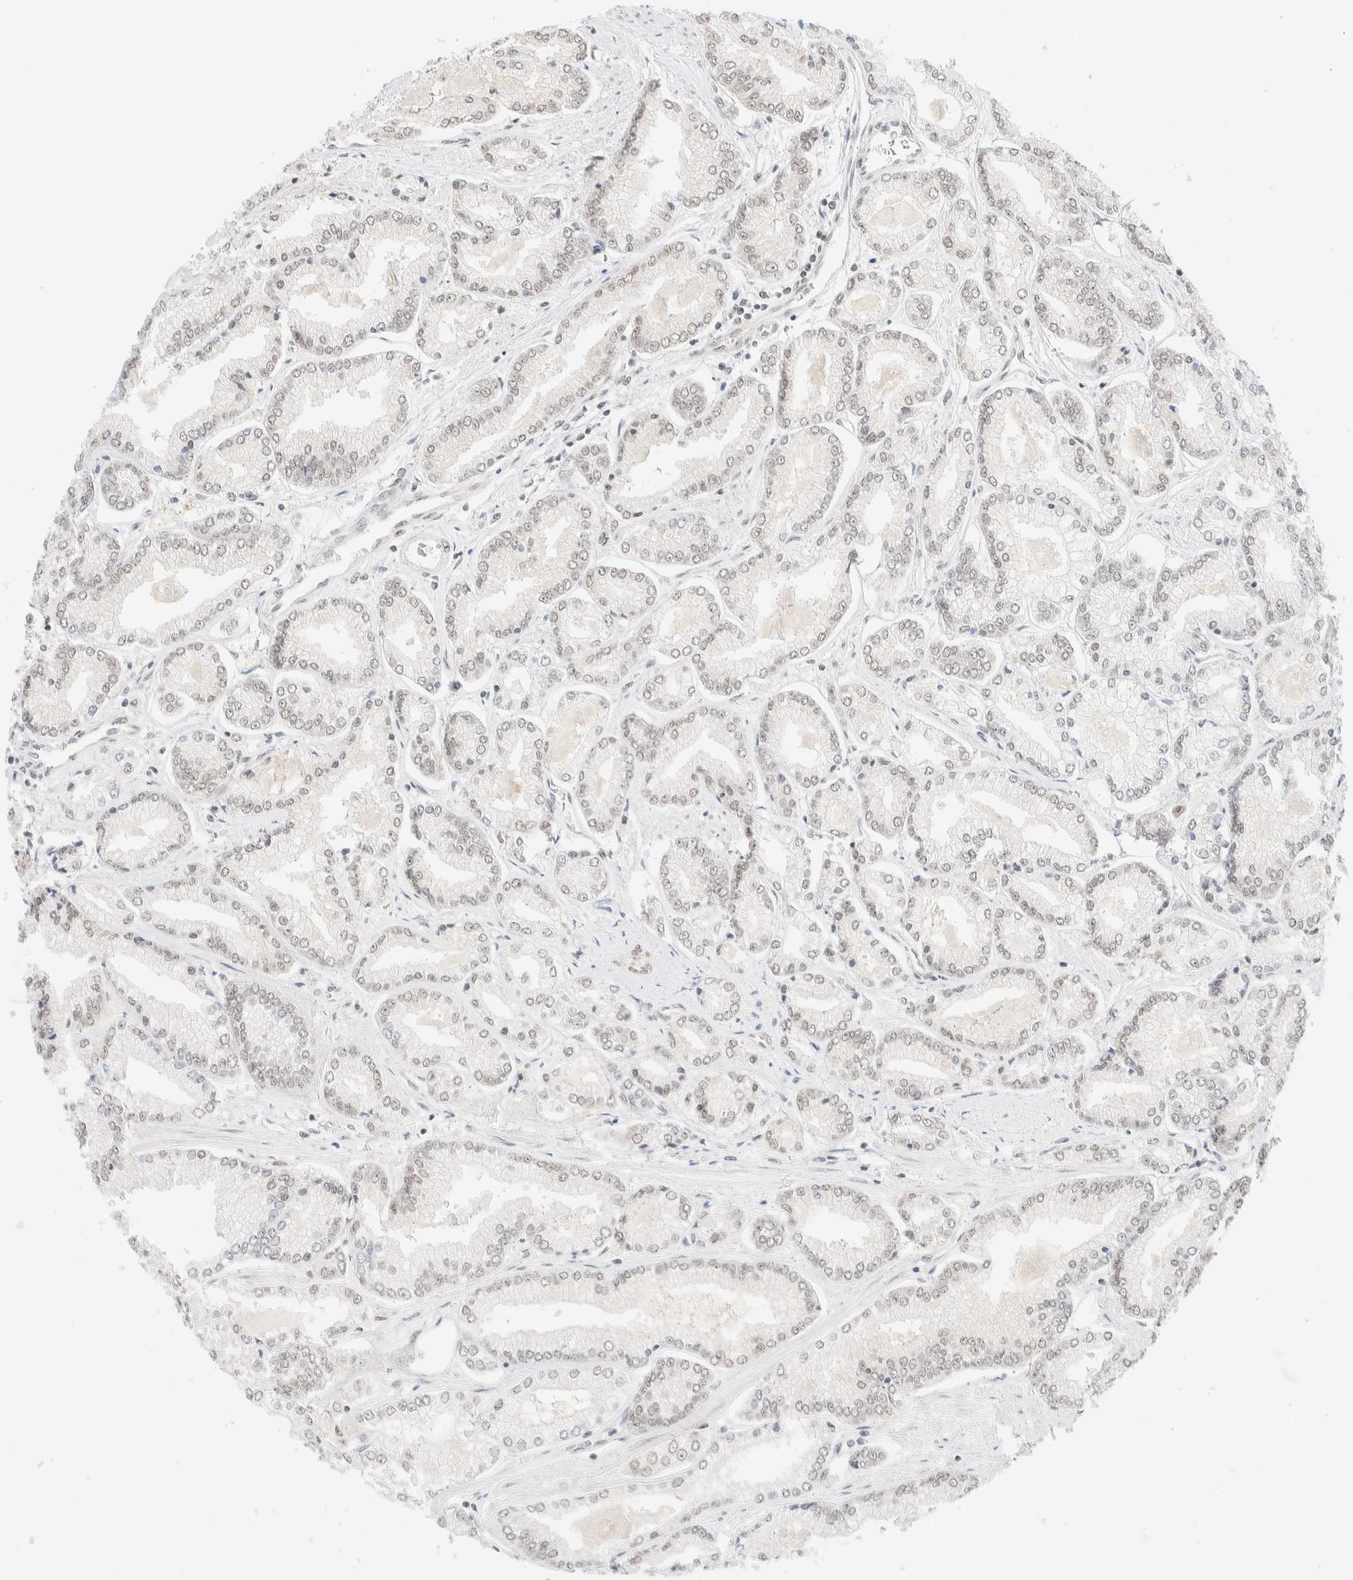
{"staining": {"intensity": "weak", "quantity": "<25%", "location": "nuclear"}, "tissue": "prostate cancer", "cell_type": "Tumor cells", "image_type": "cancer", "snomed": [{"axis": "morphology", "description": "Adenocarcinoma, Low grade"}, {"axis": "topography", "description": "Prostate"}], "caption": "A histopathology image of prostate cancer stained for a protein displays no brown staining in tumor cells.", "gene": "PYGO2", "patient": {"sex": "male", "age": 52}}